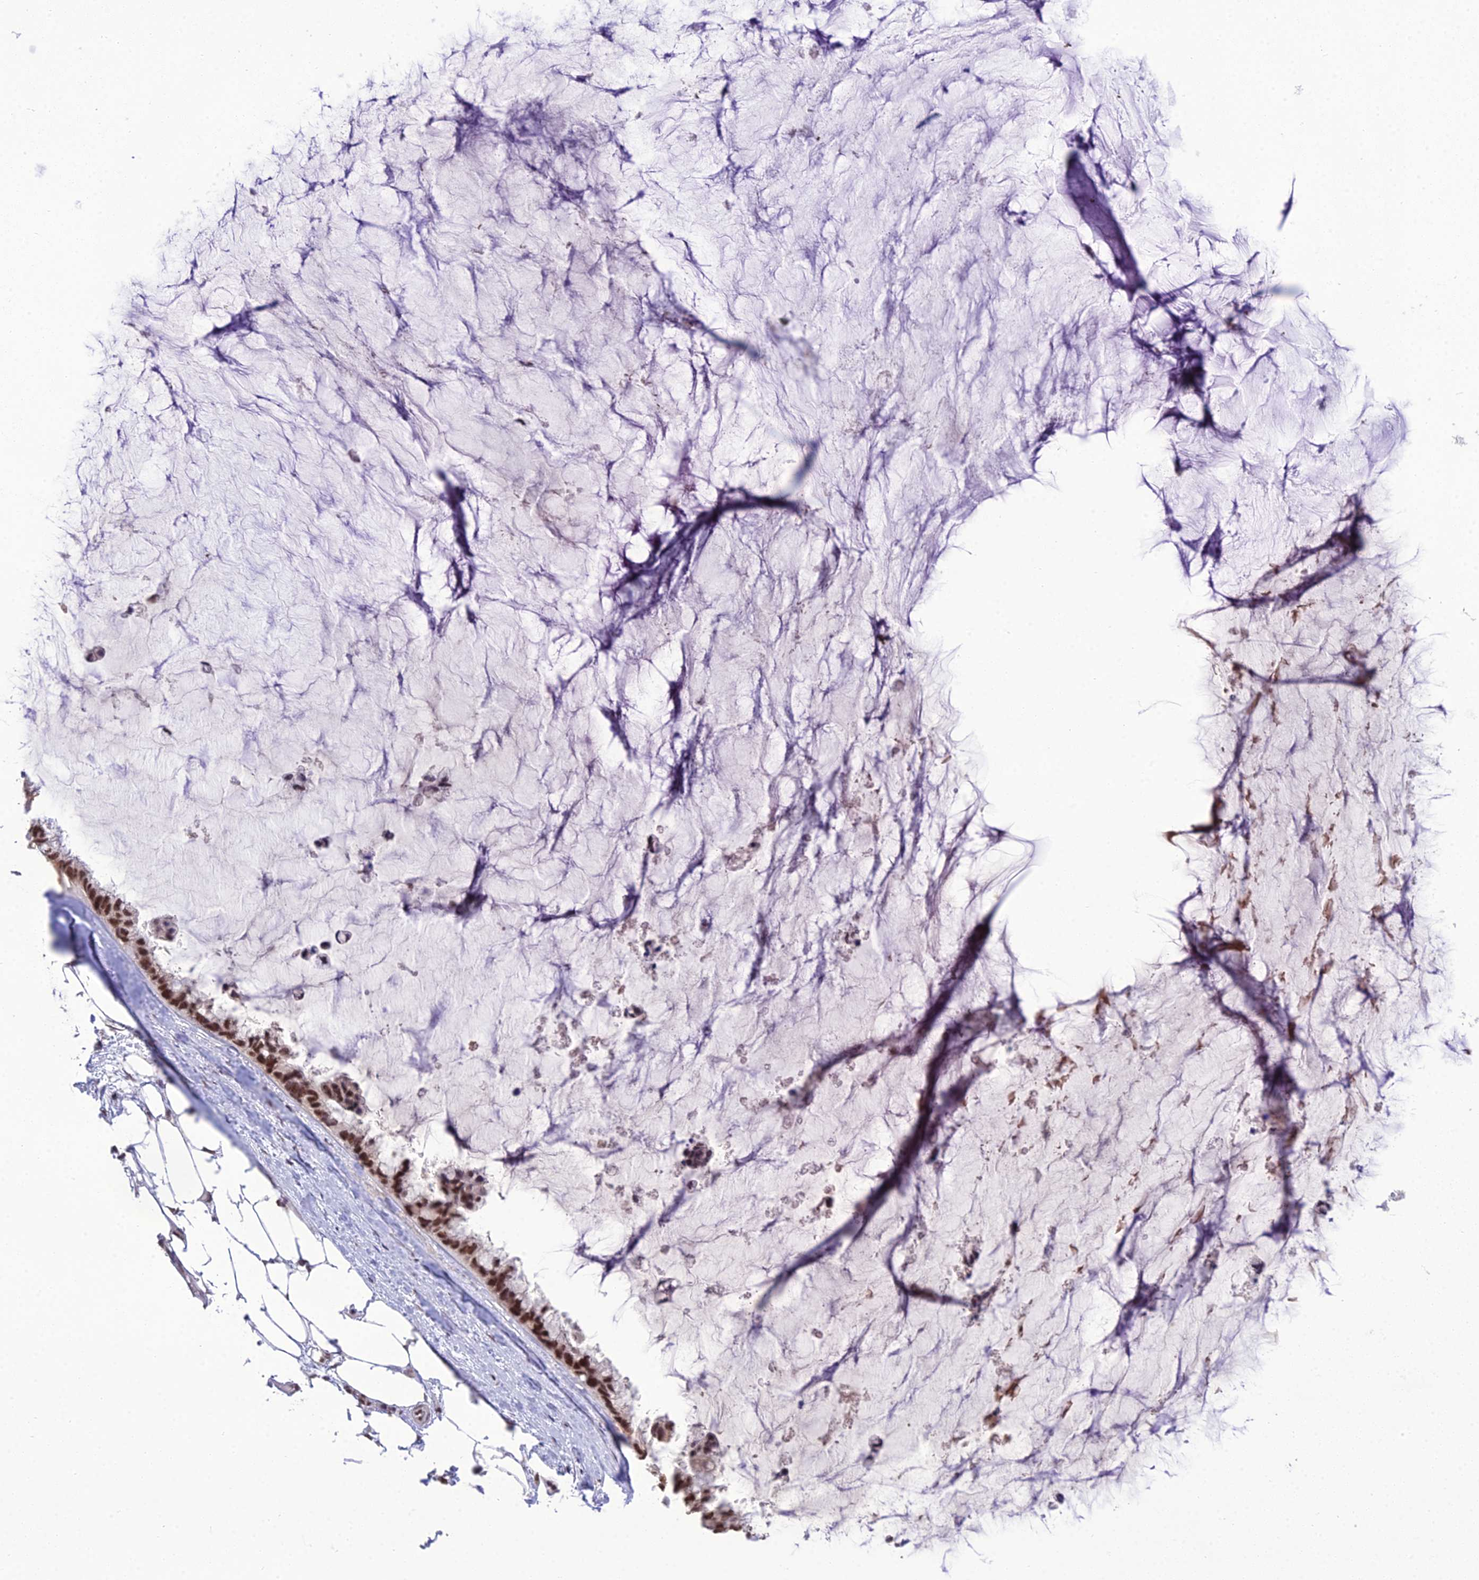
{"staining": {"intensity": "strong", "quantity": ">75%", "location": "nuclear"}, "tissue": "ovarian cancer", "cell_type": "Tumor cells", "image_type": "cancer", "snomed": [{"axis": "morphology", "description": "Cystadenocarcinoma, mucinous, NOS"}, {"axis": "topography", "description": "Ovary"}], "caption": "Mucinous cystadenocarcinoma (ovarian) stained with a protein marker exhibits strong staining in tumor cells.", "gene": "SH3RF3", "patient": {"sex": "female", "age": 39}}